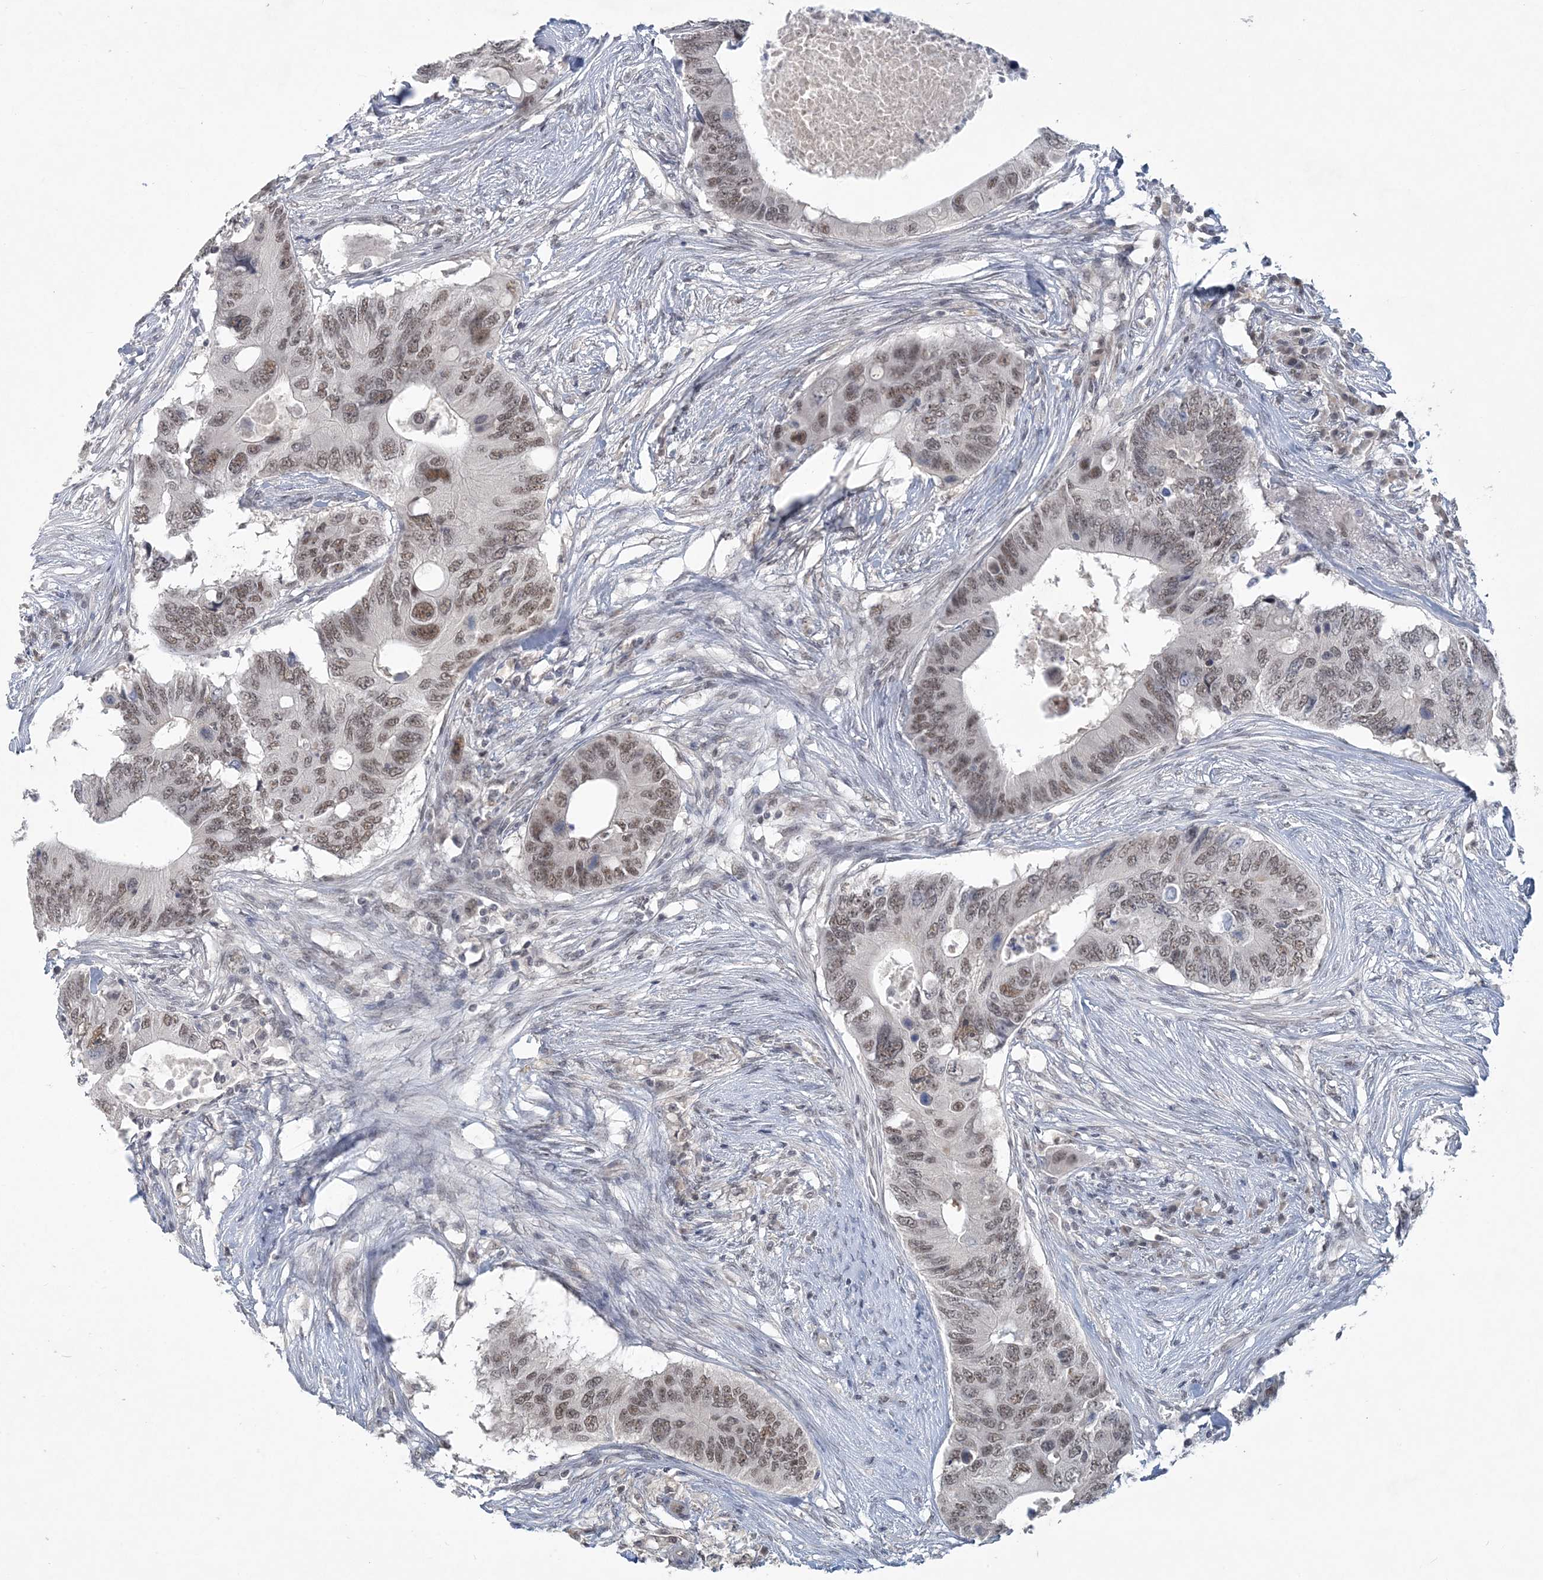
{"staining": {"intensity": "moderate", "quantity": ">75%", "location": "nuclear"}, "tissue": "colorectal cancer", "cell_type": "Tumor cells", "image_type": "cancer", "snomed": [{"axis": "morphology", "description": "Adenocarcinoma, NOS"}, {"axis": "topography", "description": "Colon"}], "caption": "IHC (DAB (3,3'-diaminobenzidine)) staining of human colorectal adenocarcinoma displays moderate nuclear protein staining in approximately >75% of tumor cells.", "gene": "KMT2D", "patient": {"sex": "male", "age": 71}}